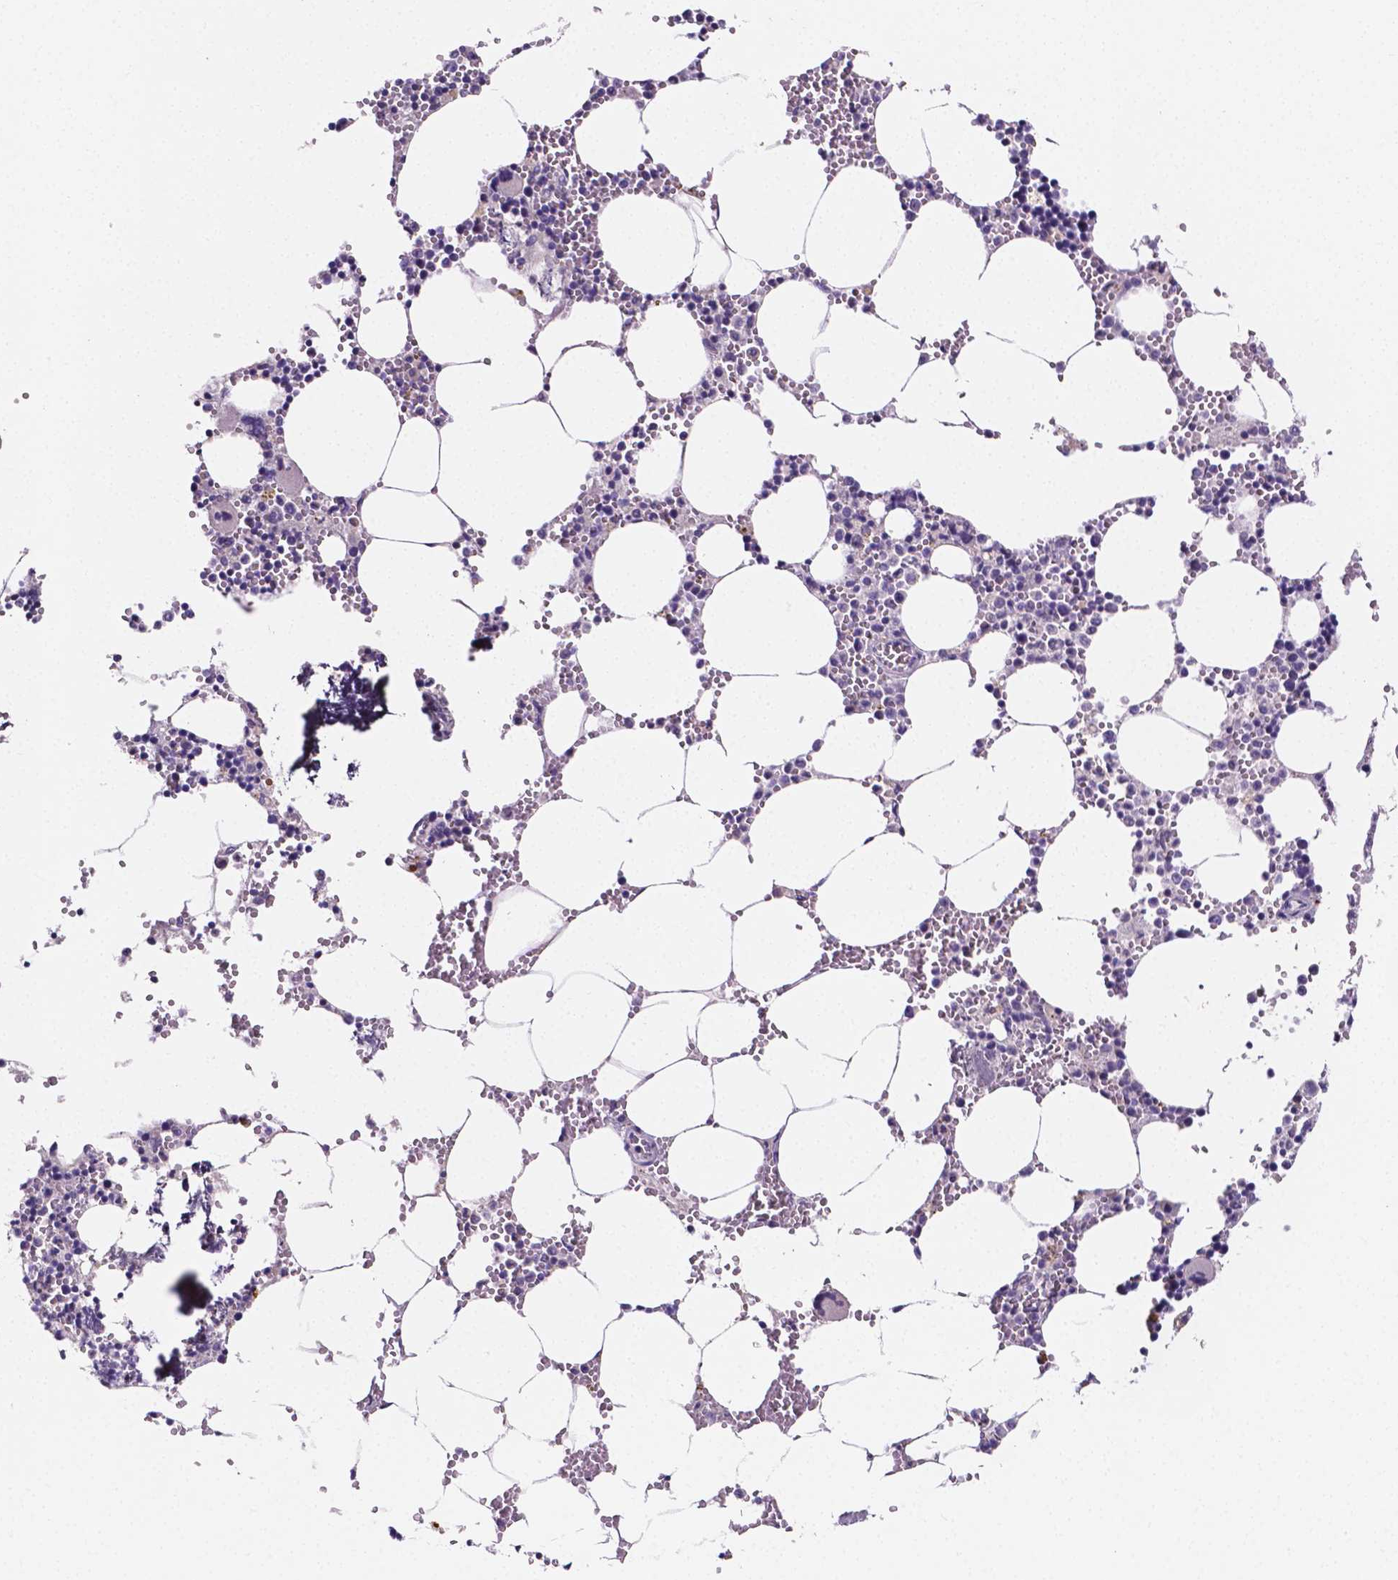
{"staining": {"intensity": "moderate", "quantity": "<25%", "location": "cytoplasmic/membranous,nuclear"}, "tissue": "bone marrow", "cell_type": "Hematopoietic cells", "image_type": "normal", "snomed": [{"axis": "morphology", "description": "Normal tissue, NOS"}, {"axis": "topography", "description": "Bone marrow"}], "caption": "Bone marrow stained with DAB (3,3'-diaminobenzidine) IHC exhibits low levels of moderate cytoplasmic/membranous,nuclear expression in about <25% of hematopoietic cells. Ihc stains the protein of interest in brown and the nuclei are stained blue.", "gene": "NRGN", "patient": {"sex": "male", "age": 54}}